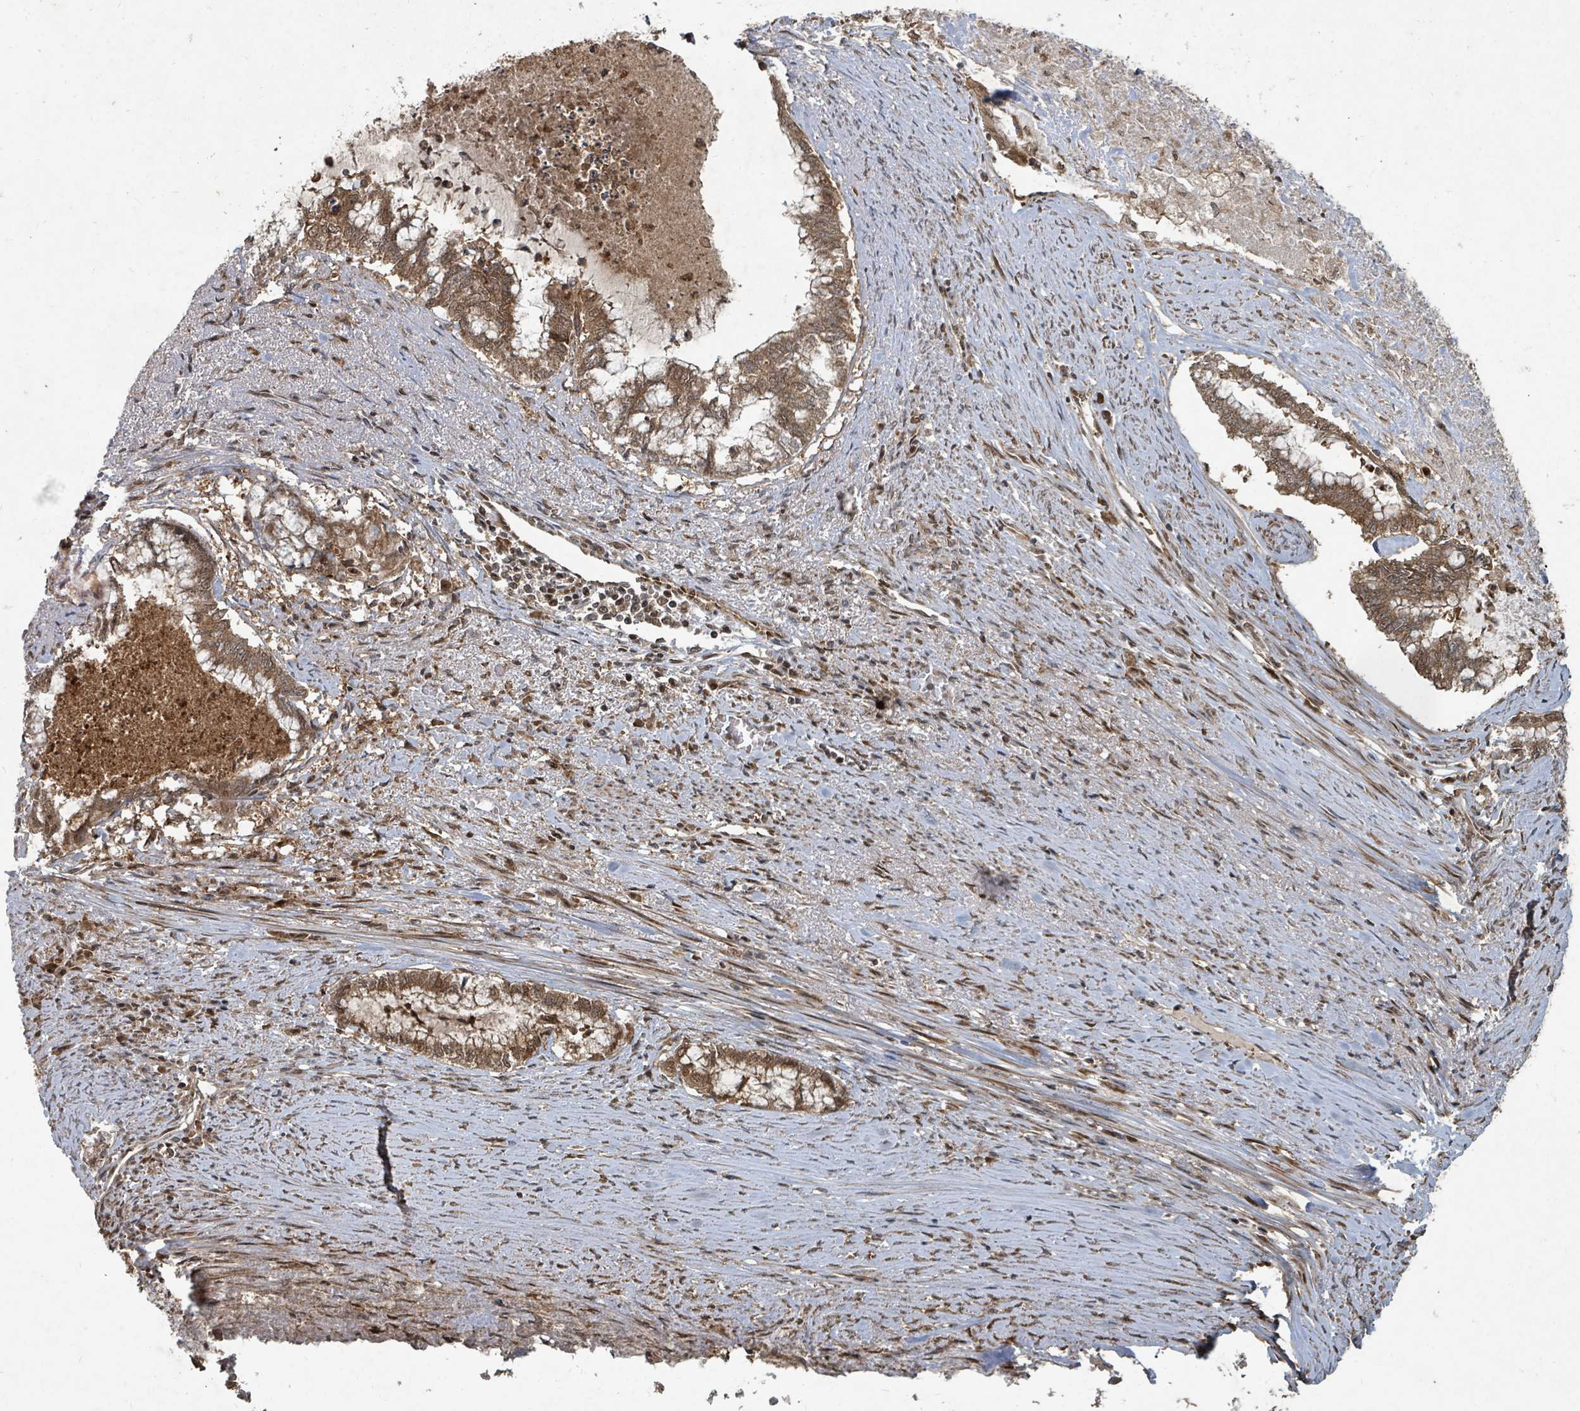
{"staining": {"intensity": "moderate", "quantity": ">75%", "location": "cytoplasmic/membranous,nuclear"}, "tissue": "endometrial cancer", "cell_type": "Tumor cells", "image_type": "cancer", "snomed": [{"axis": "morphology", "description": "Adenocarcinoma, NOS"}, {"axis": "topography", "description": "Endometrium"}], "caption": "DAB (3,3'-diaminobenzidine) immunohistochemical staining of human adenocarcinoma (endometrial) exhibits moderate cytoplasmic/membranous and nuclear protein staining in about >75% of tumor cells.", "gene": "KDM4E", "patient": {"sex": "female", "age": 79}}